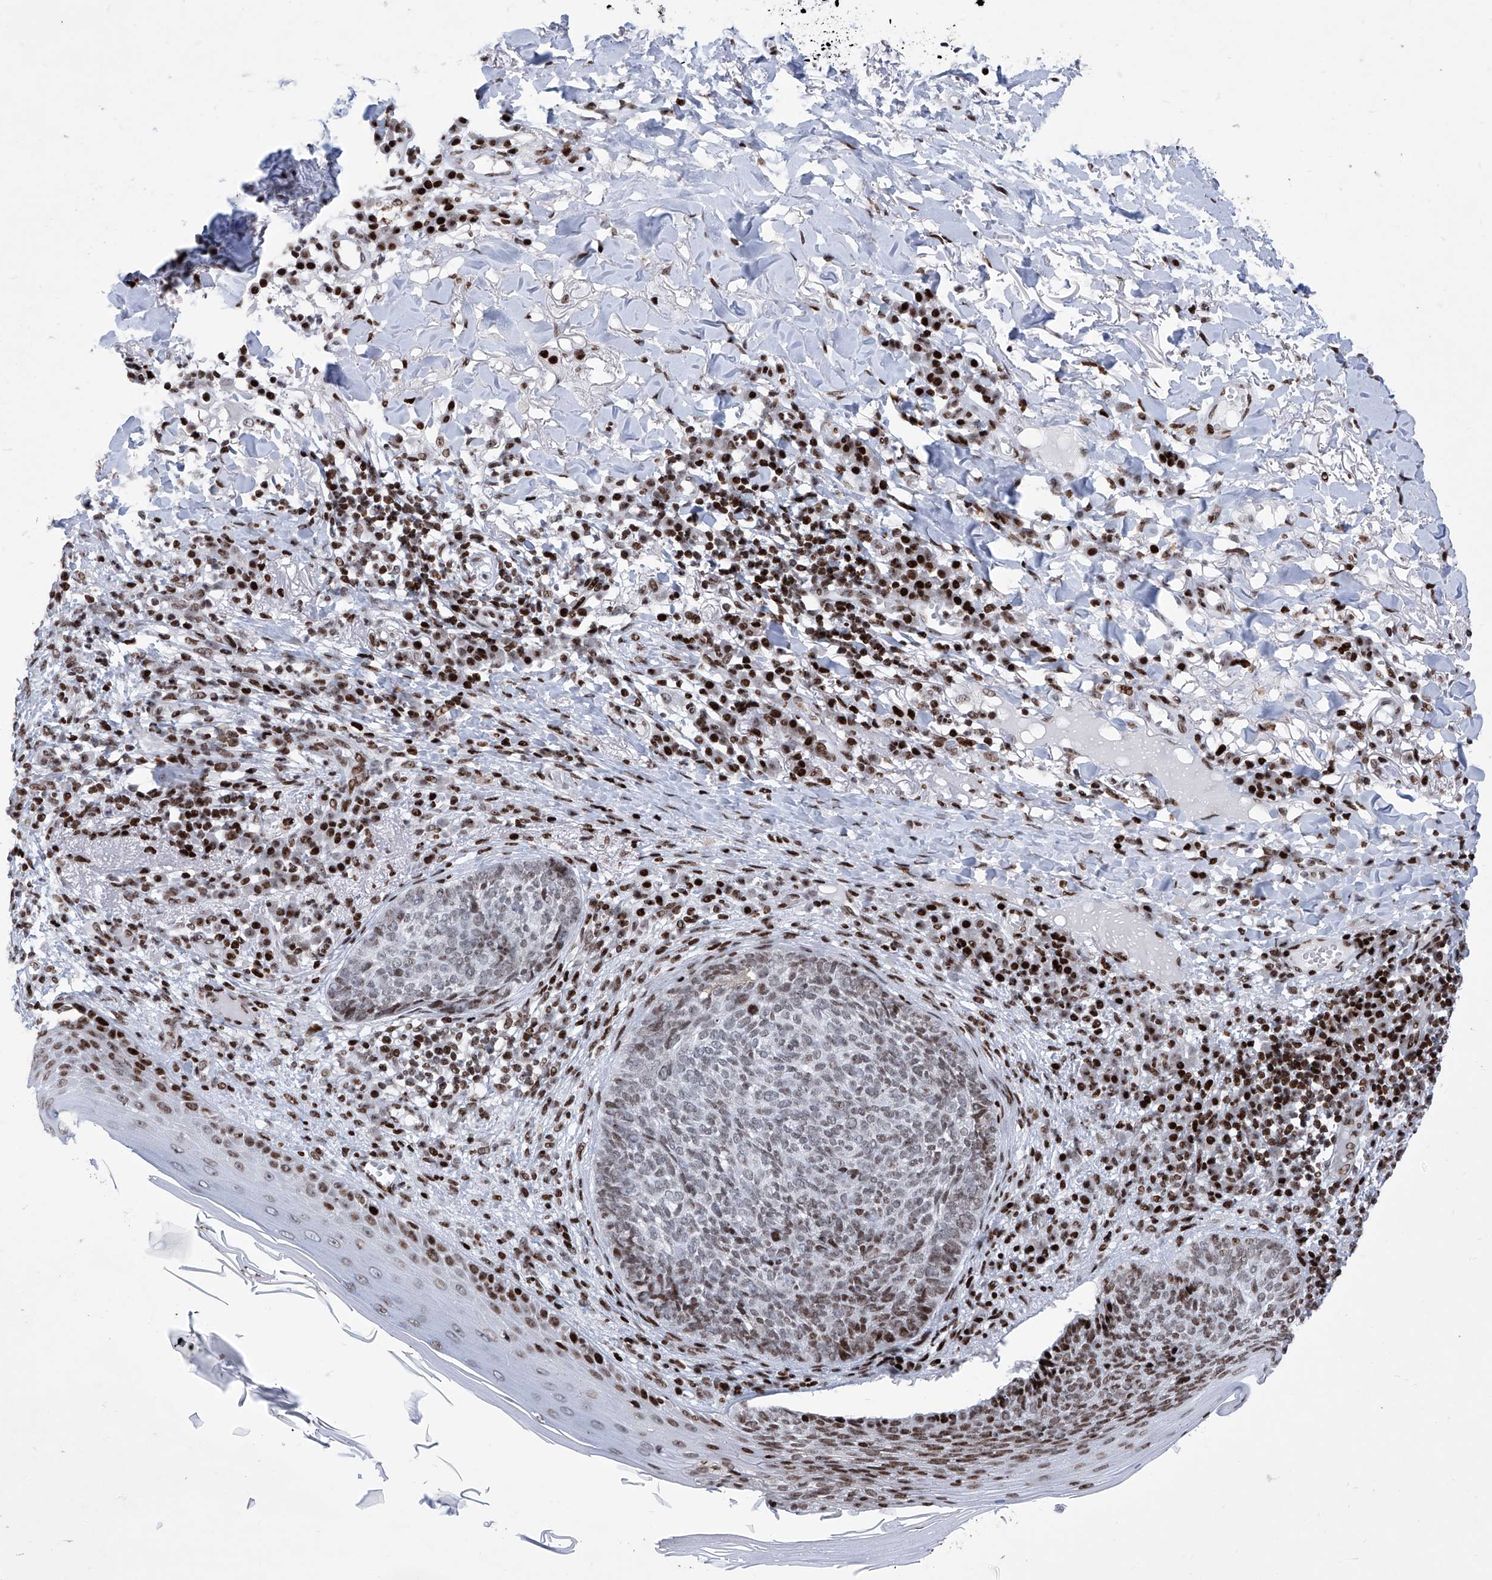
{"staining": {"intensity": "moderate", "quantity": "25%-75%", "location": "nuclear"}, "tissue": "skin cancer", "cell_type": "Tumor cells", "image_type": "cancer", "snomed": [{"axis": "morphology", "description": "Basal cell carcinoma"}, {"axis": "topography", "description": "Skin"}], "caption": "High-power microscopy captured an immunohistochemistry histopathology image of skin cancer, revealing moderate nuclear expression in approximately 25%-75% of tumor cells.", "gene": "HEY2", "patient": {"sex": "male", "age": 85}}